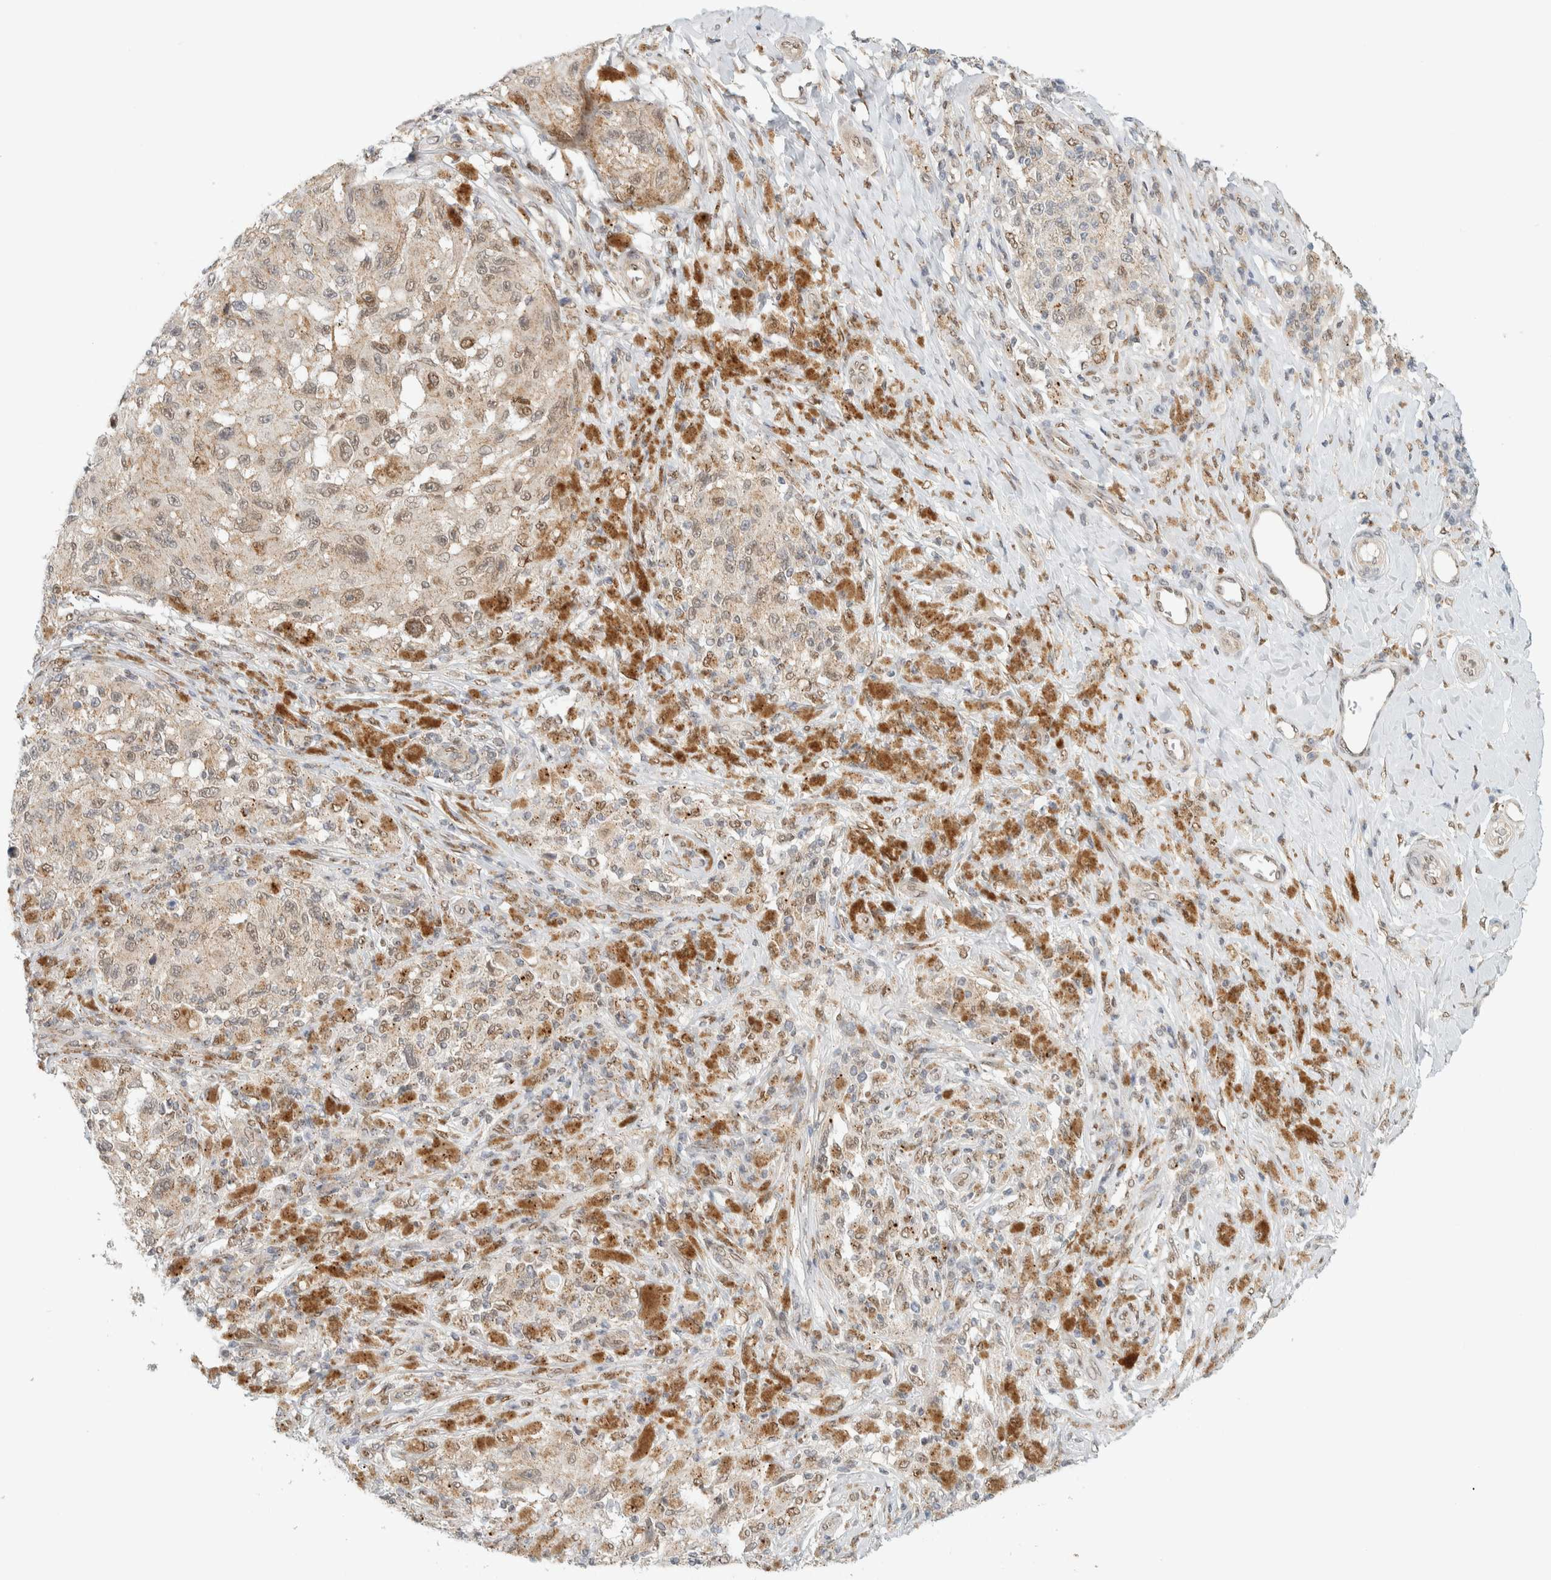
{"staining": {"intensity": "weak", "quantity": ">75%", "location": "cytoplasmic/membranous,nuclear"}, "tissue": "melanoma", "cell_type": "Tumor cells", "image_type": "cancer", "snomed": [{"axis": "morphology", "description": "Malignant melanoma, NOS"}, {"axis": "topography", "description": "Skin"}], "caption": "Immunohistochemistry (IHC) histopathology image of melanoma stained for a protein (brown), which reveals low levels of weak cytoplasmic/membranous and nuclear expression in about >75% of tumor cells.", "gene": "TFE3", "patient": {"sex": "female", "age": 73}}